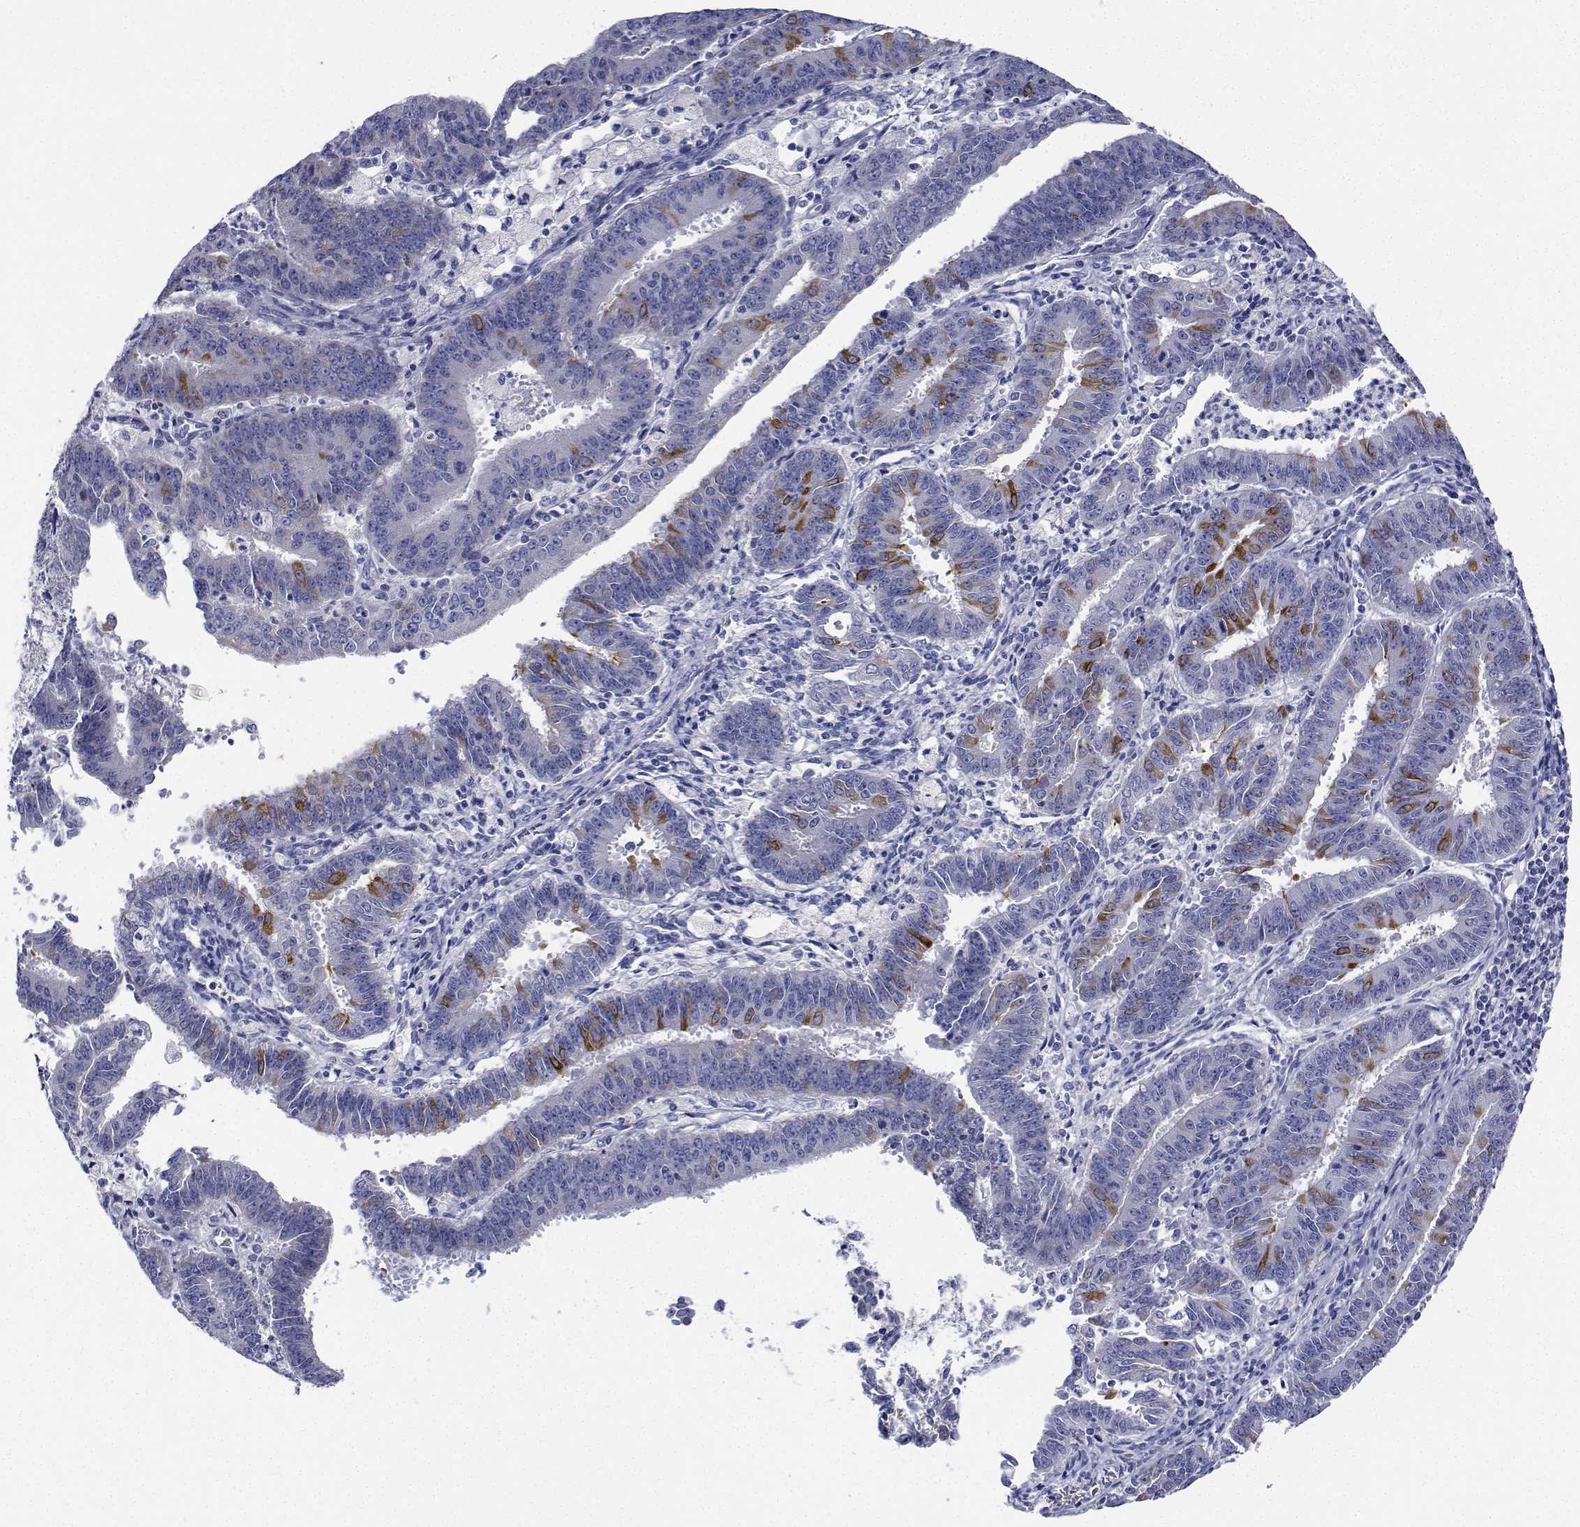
{"staining": {"intensity": "moderate", "quantity": "<25%", "location": "cytoplasmic/membranous"}, "tissue": "endometrial cancer", "cell_type": "Tumor cells", "image_type": "cancer", "snomed": [{"axis": "morphology", "description": "Adenocarcinoma, NOS"}, {"axis": "topography", "description": "Endometrium"}], "caption": "The photomicrograph displays immunohistochemical staining of endometrial cancer. There is moderate cytoplasmic/membranous staining is present in about <25% of tumor cells.", "gene": "CDHR3", "patient": {"sex": "female", "age": 73}}